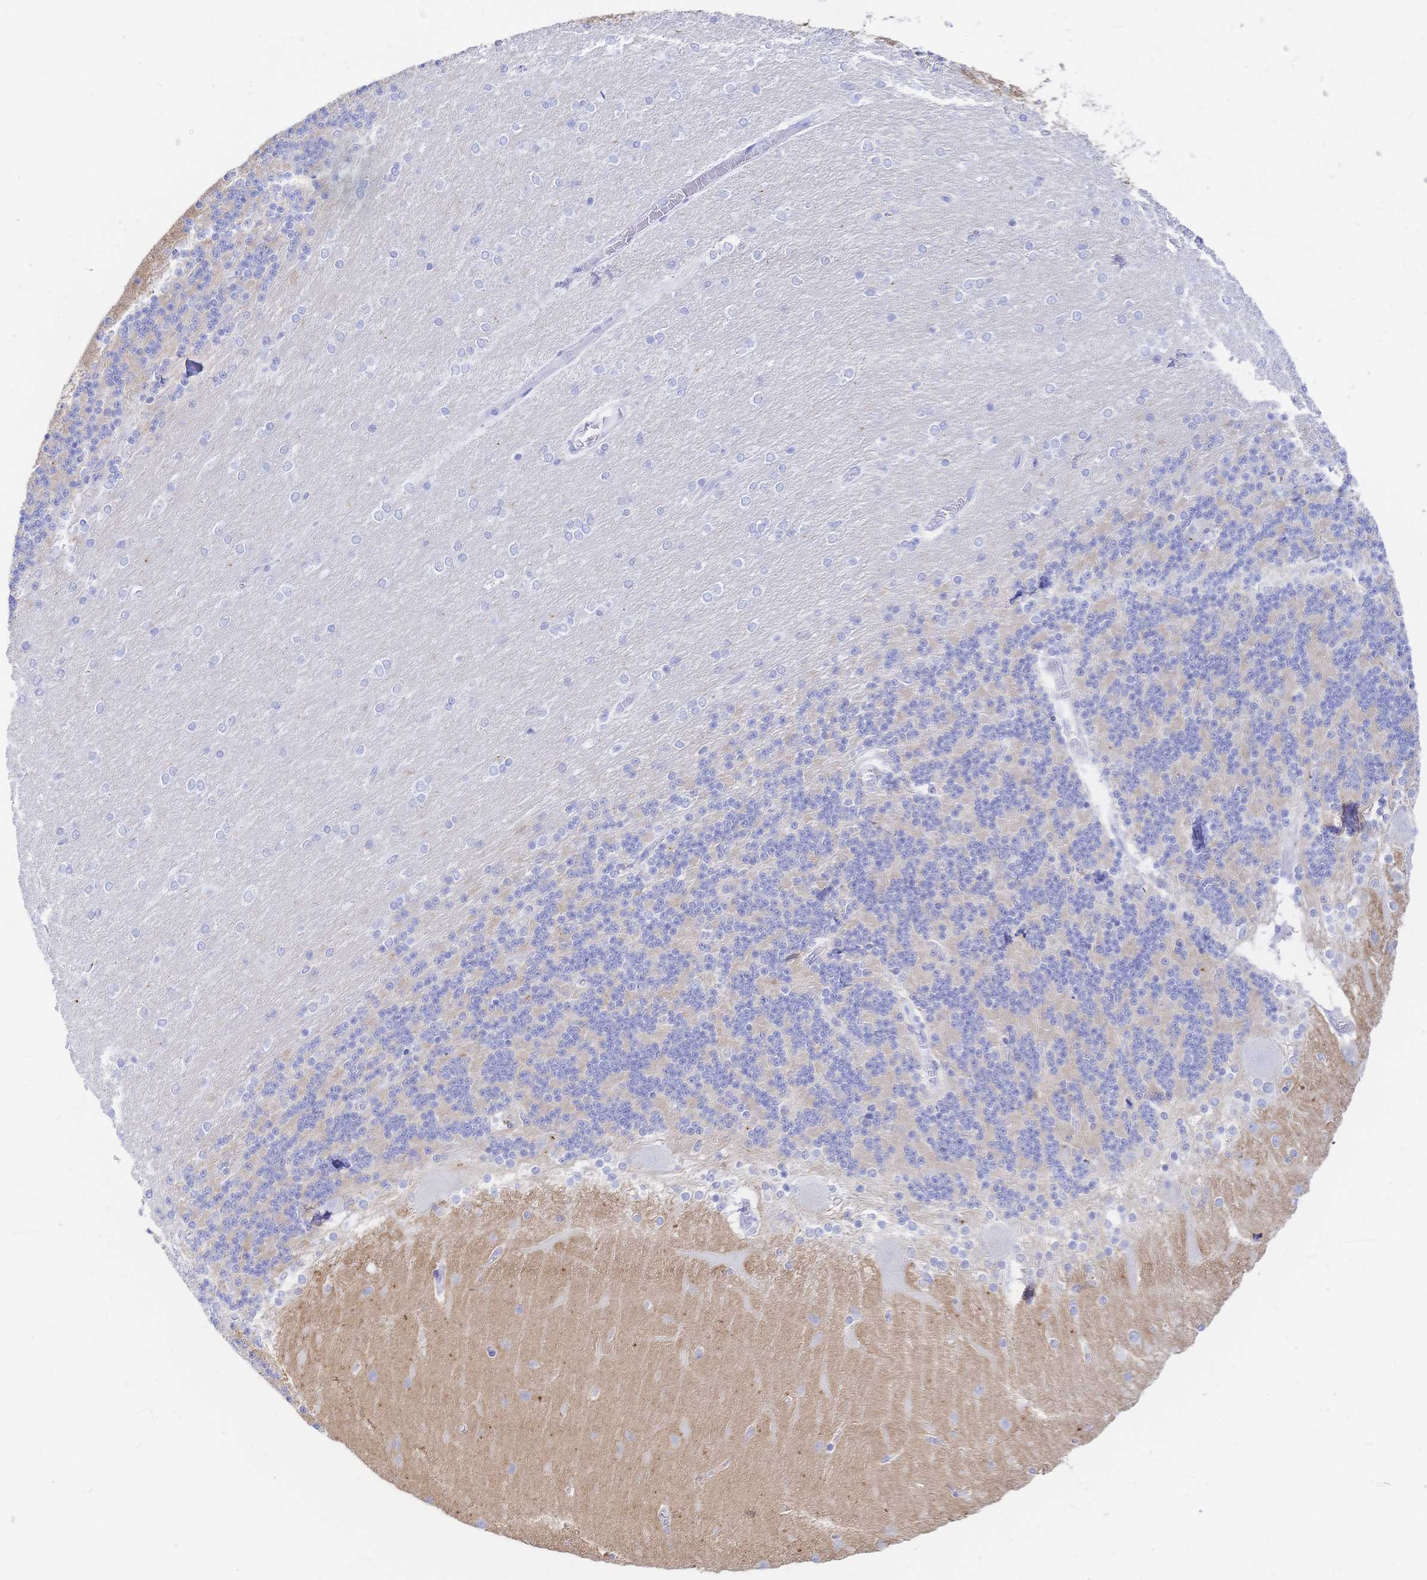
{"staining": {"intensity": "negative", "quantity": "none", "location": "none"}, "tissue": "cerebellum", "cell_type": "Cells in granular layer", "image_type": "normal", "snomed": [{"axis": "morphology", "description": "Normal tissue, NOS"}, {"axis": "topography", "description": "Cerebellum"}], "caption": "Cells in granular layer are negative for brown protein staining in normal cerebellum. (DAB IHC with hematoxylin counter stain).", "gene": "KCNH6", "patient": {"sex": "female", "age": 54}}